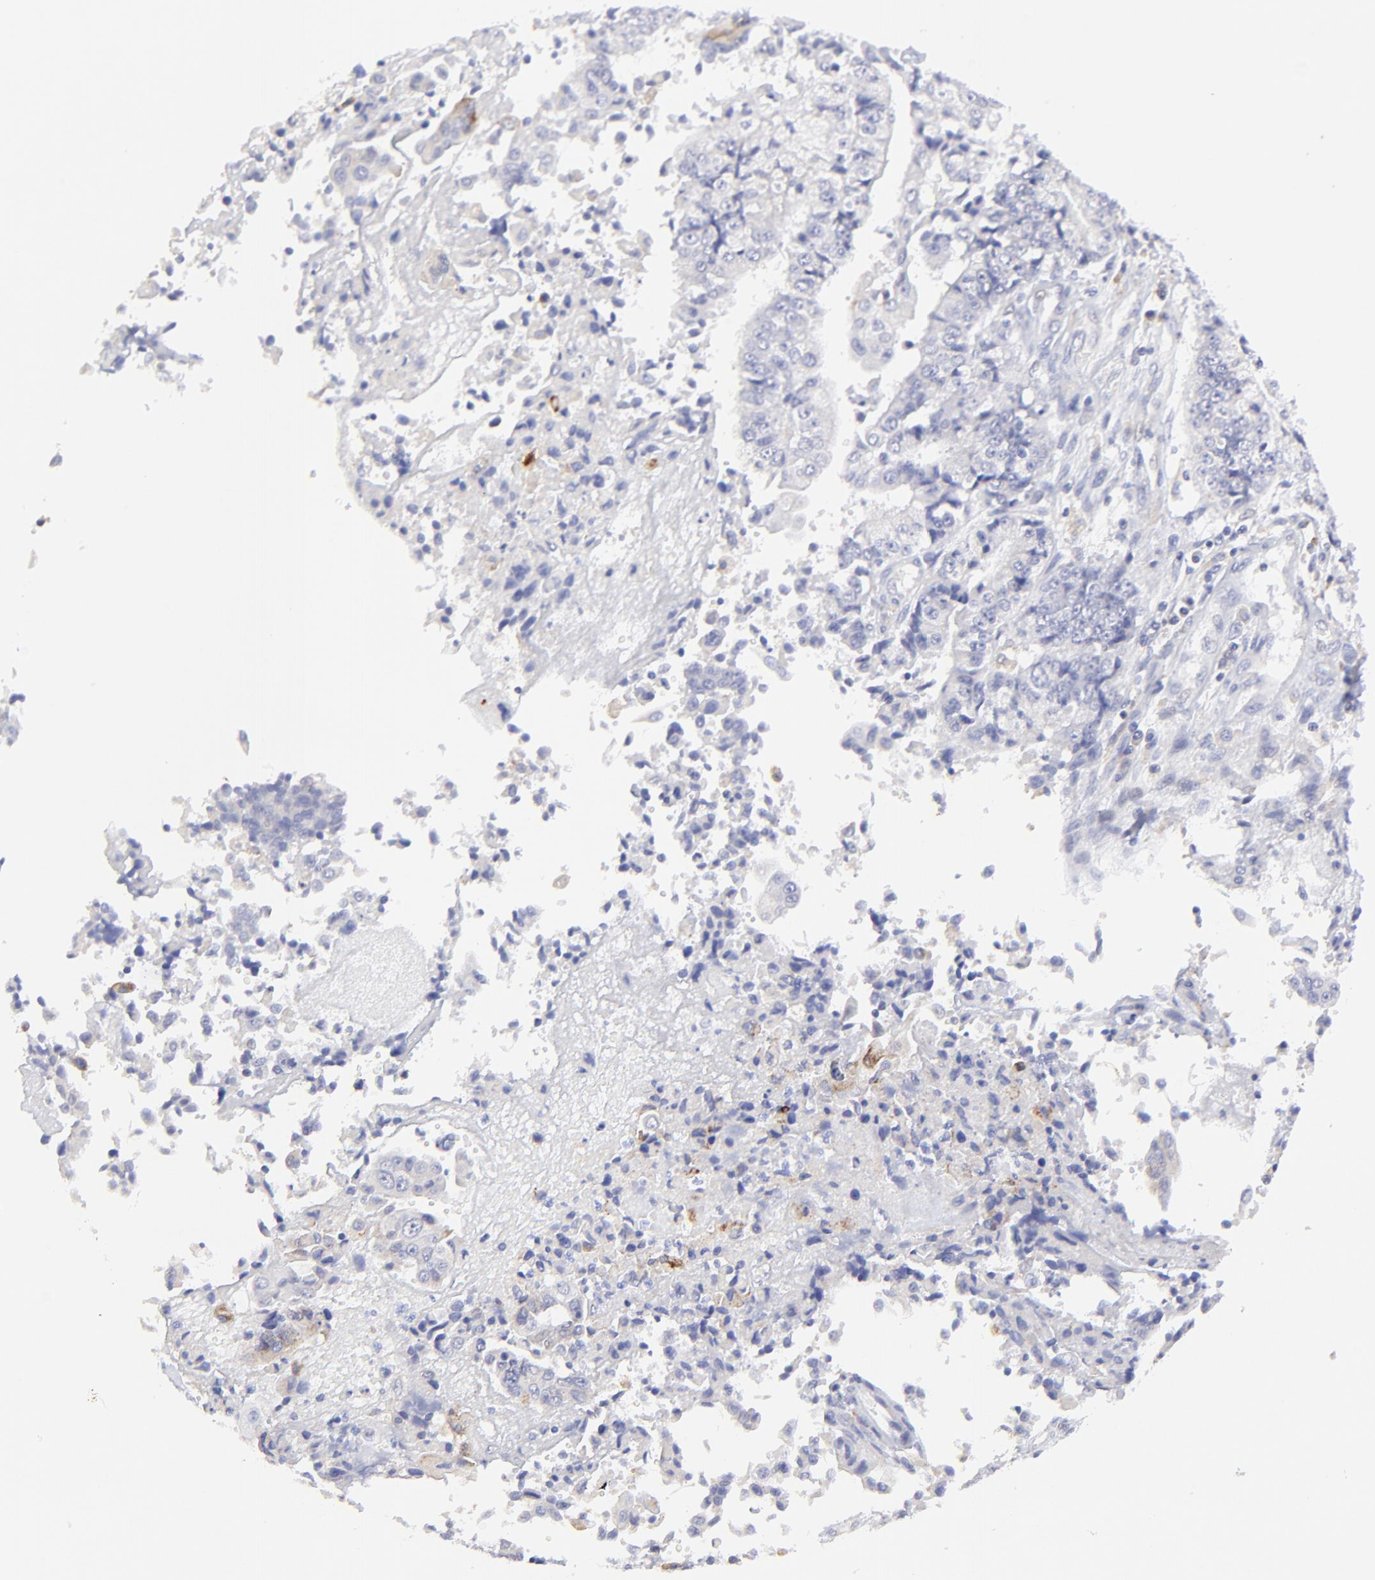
{"staining": {"intensity": "negative", "quantity": "none", "location": "none"}, "tissue": "endometrial cancer", "cell_type": "Tumor cells", "image_type": "cancer", "snomed": [{"axis": "morphology", "description": "Adenocarcinoma, NOS"}, {"axis": "topography", "description": "Endometrium"}], "caption": "High power microscopy image of an IHC histopathology image of endometrial adenocarcinoma, revealing no significant staining in tumor cells.", "gene": "LHFPL1", "patient": {"sex": "female", "age": 75}}